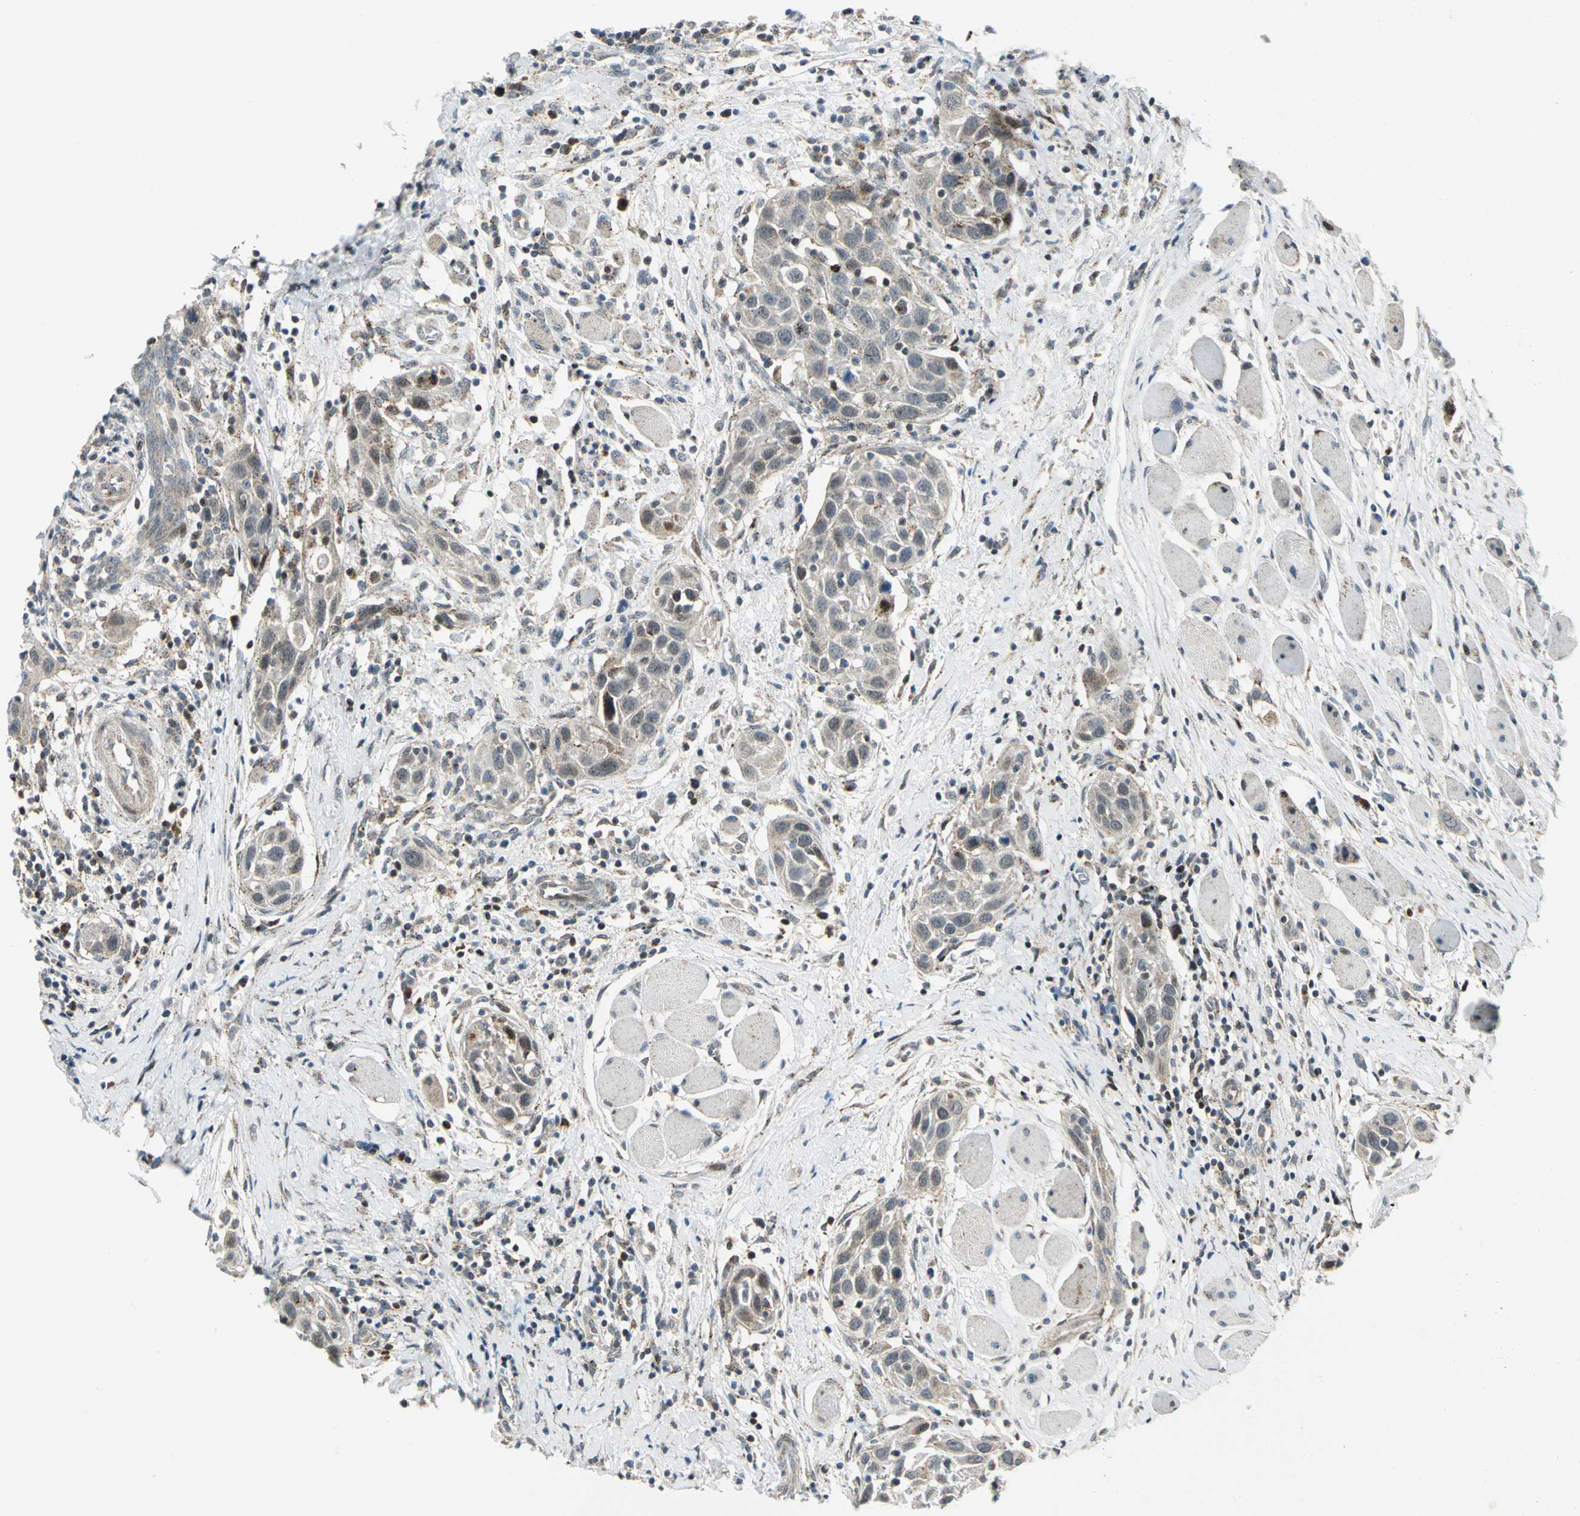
{"staining": {"intensity": "weak", "quantity": ">75%", "location": "cytoplasmic/membranous"}, "tissue": "head and neck cancer", "cell_type": "Tumor cells", "image_type": "cancer", "snomed": [{"axis": "morphology", "description": "Squamous cell carcinoma, NOS"}, {"axis": "topography", "description": "Oral tissue"}, {"axis": "topography", "description": "Head-Neck"}], "caption": "Immunohistochemical staining of squamous cell carcinoma (head and neck) displays low levels of weak cytoplasmic/membranous expression in about >75% of tumor cells. (Stains: DAB (3,3'-diaminobenzidine) in brown, nuclei in blue, Microscopy: brightfield microscopy at high magnification).", "gene": "ATP6V1A", "patient": {"sex": "female", "age": 50}}